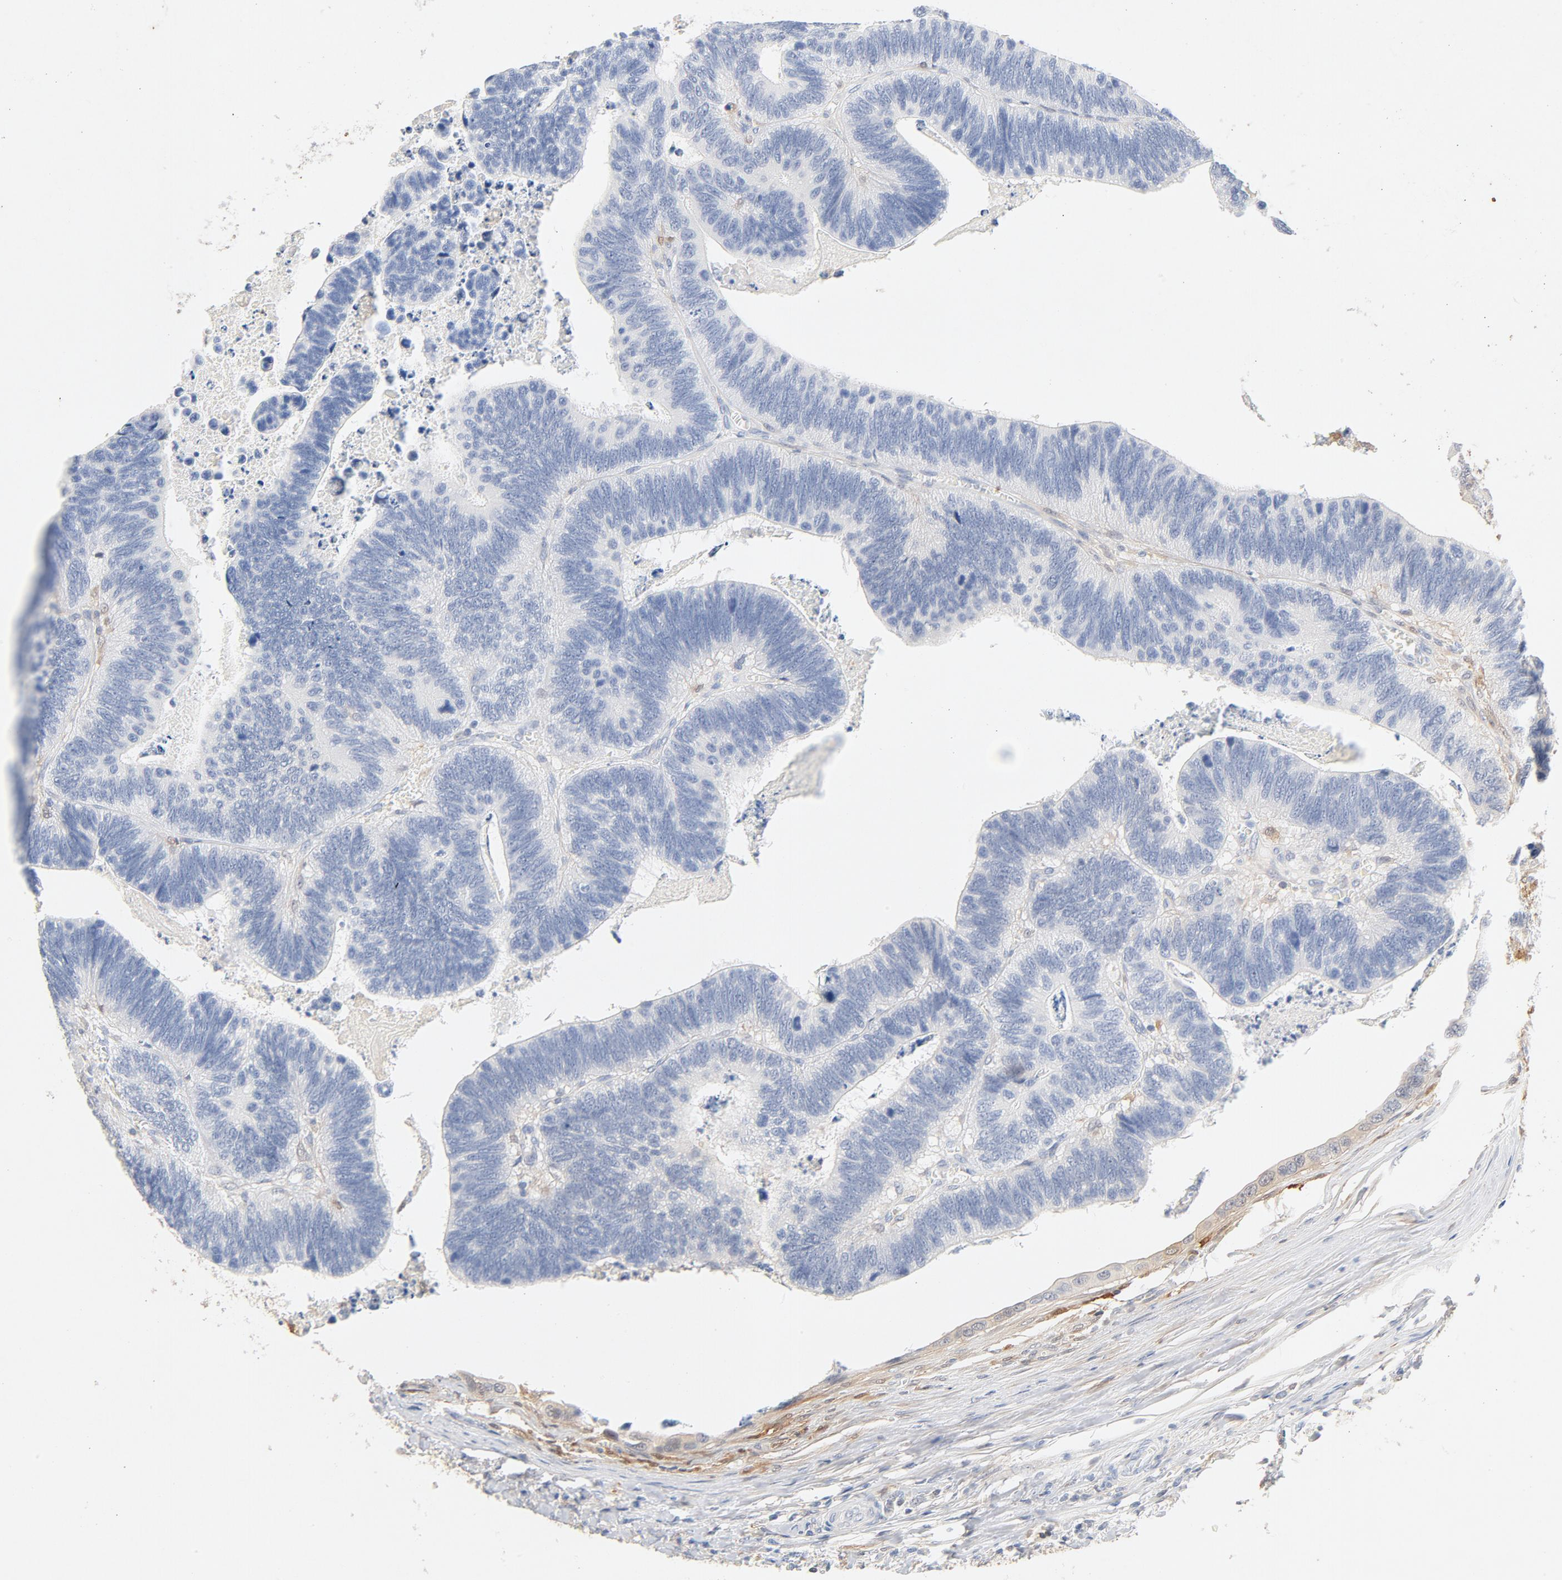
{"staining": {"intensity": "negative", "quantity": "none", "location": "none"}, "tissue": "colorectal cancer", "cell_type": "Tumor cells", "image_type": "cancer", "snomed": [{"axis": "morphology", "description": "Adenocarcinoma, NOS"}, {"axis": "topography", "description": "Colon"}], "caption": "The immunohistochemistry (IHC) photomicrograph has no significant staining in tumor cells of adenocarcinoma (colorectal) tissue. (DAB (3,3'-diaminobenzidine) IHC with hematoxylin counter stain).", "gene": "STAT1", "patient": {"sex": "male", "age": 72}}